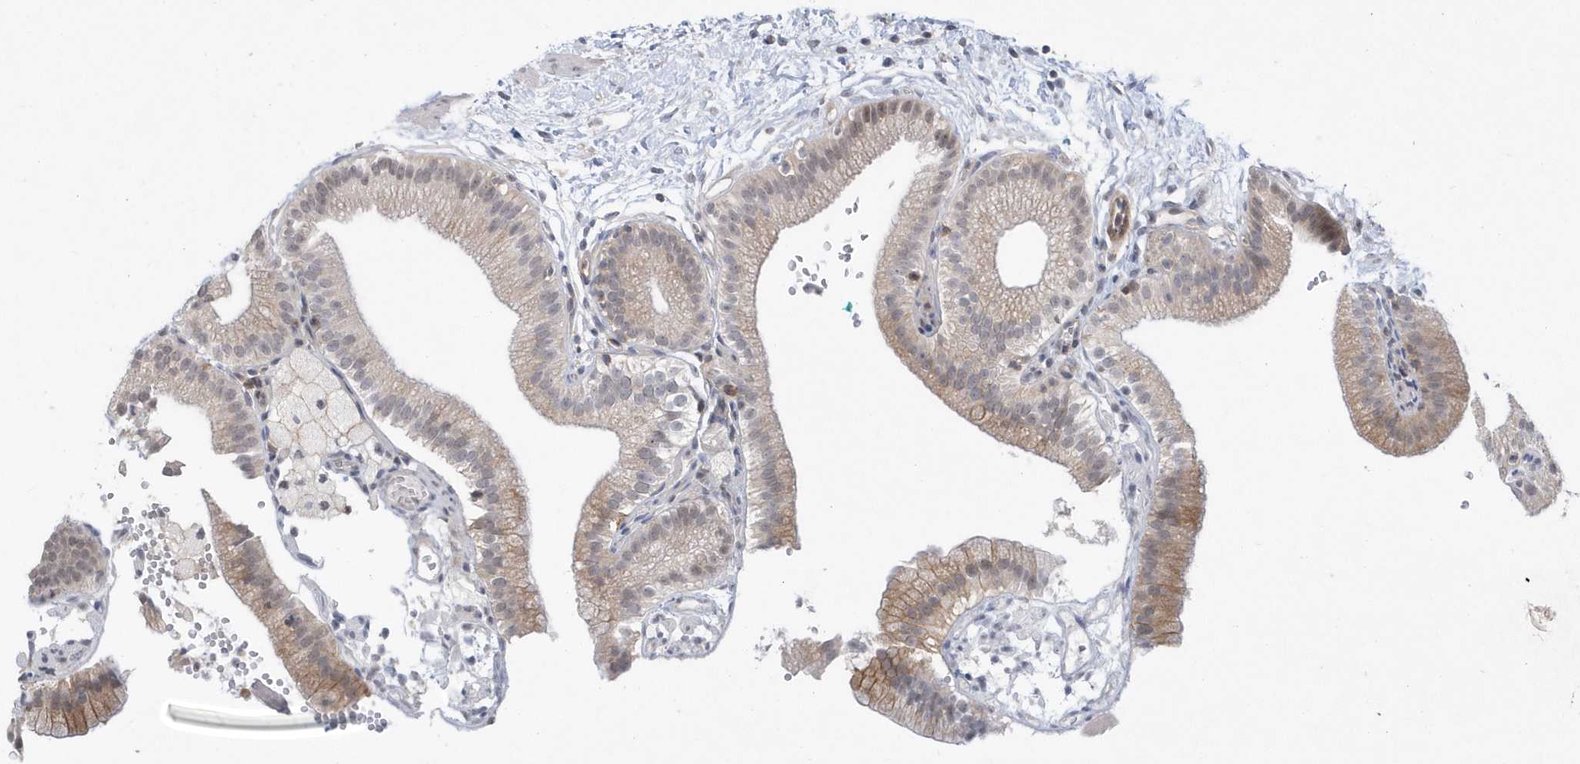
{"staining": {"intensity": "weak", "quantity": "25%-75%", "location": "cytoplasmic/membranous"}, "tissue": "gallbladder", "cell_type": "Glandular cells", "image_type": "normal", "snomed": [{"axis": "morphology", "description": "Normal tissue, NOS"}, {"axis": "topography", "description": "Gallbladder"}], "caption": "Immunohistochemical staining of unremarkable human gallbladder reveals 25%-75% levels of weak cytoplasmic/membranous protein expression in about 25%-75% of glandular cells. The protein is shown in brown color, while the nuclei are stained blue.", "gene": "CRIP3", "patient": {"sex": "male", "age": 55}}